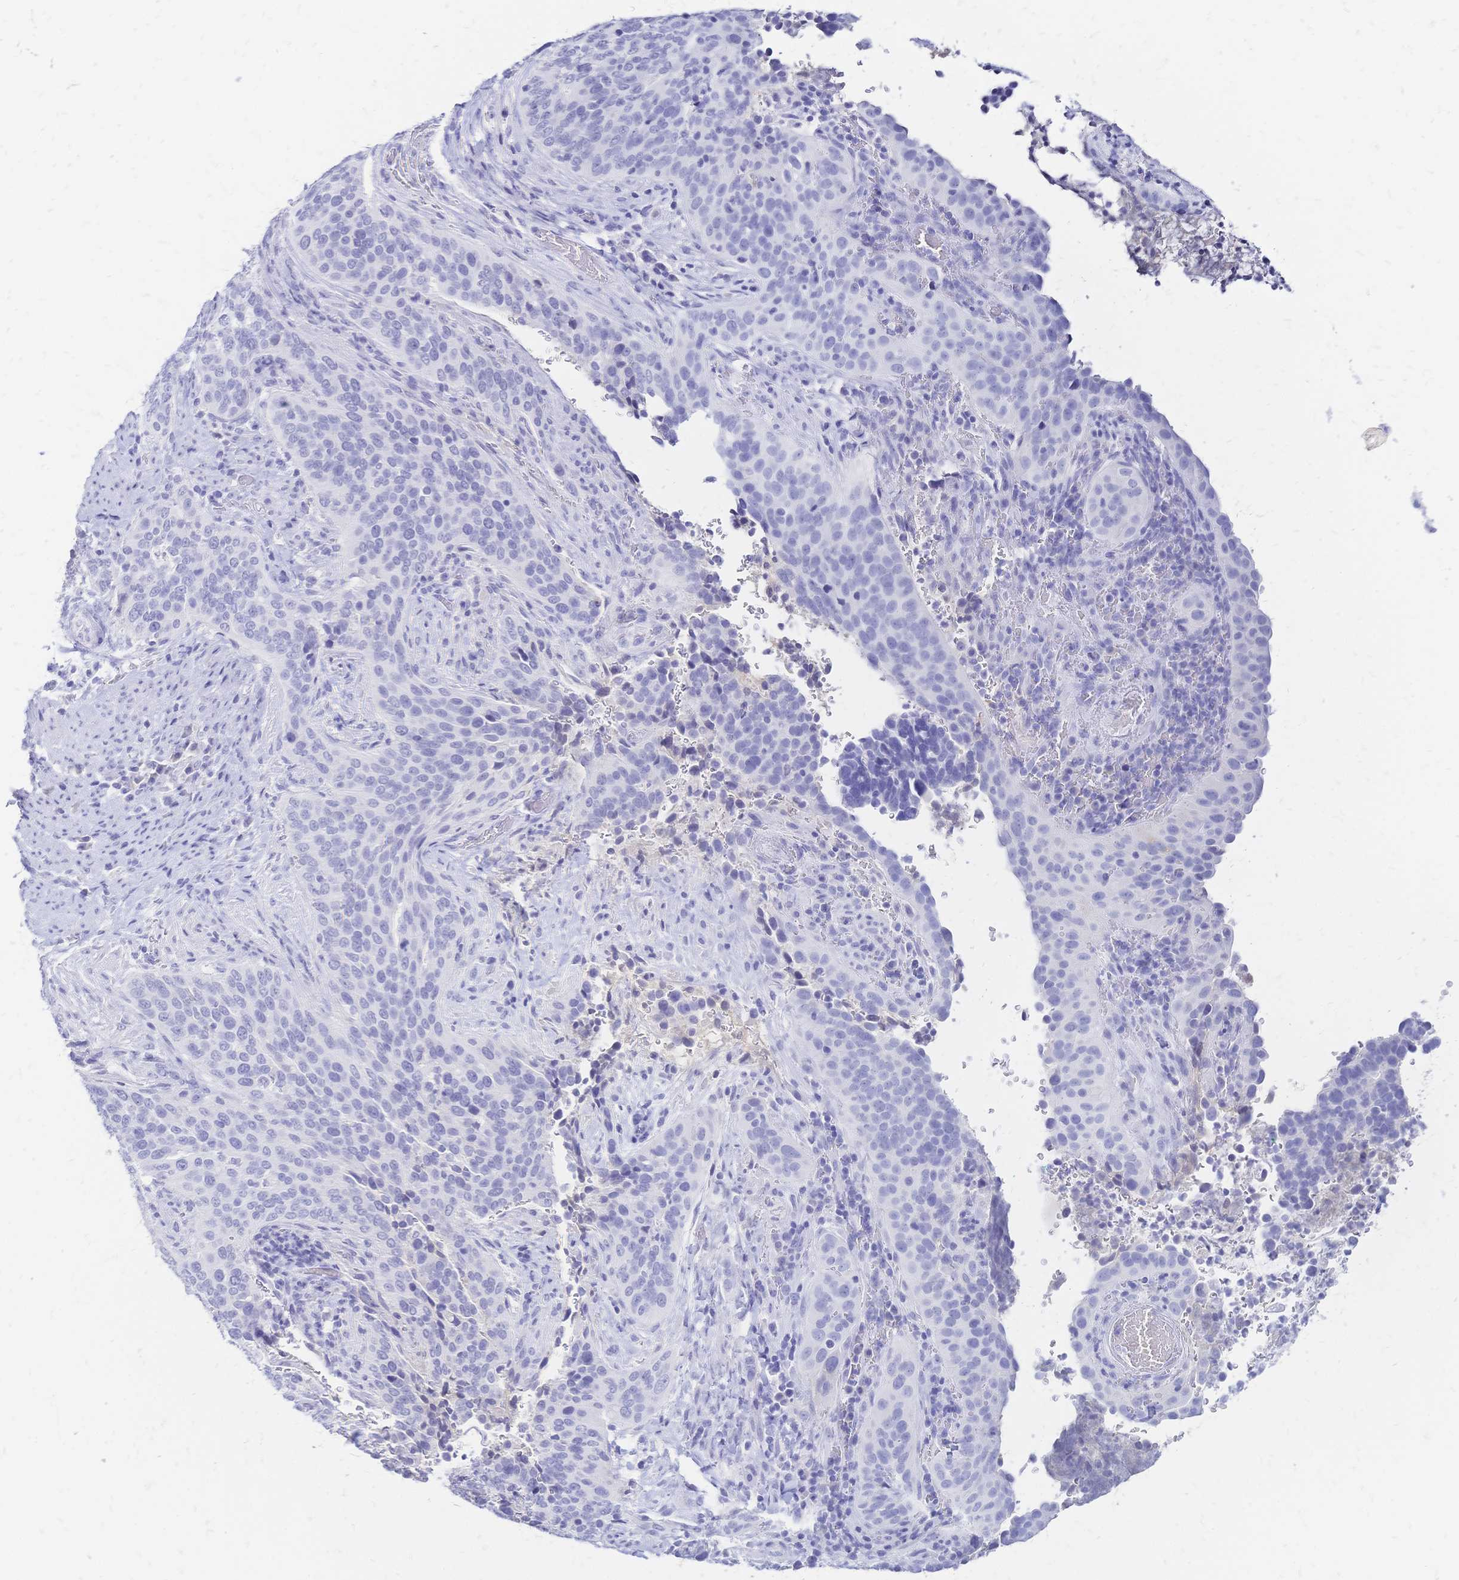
{"staining": {"intensity": "negative", "quantity": "none", "location": "none"}, "tissue": "cervical cancer", "cell_type": "Tumor cells", "image_type": "cancer", "snomed": [{"axis": "morphology", "description": "Squamous cell carcinoma, NOS"}, {"axis": "topography", "description": "Cervix"}], "caption": "Immunohistochemistry (IHC) image of human squamous cell carcinoma (cervical) stained for a protein (brown), which demonstrates no positivity in tumor cells.", "gene": "FA2H", "patient": {"sex": "female", "age": 38}}